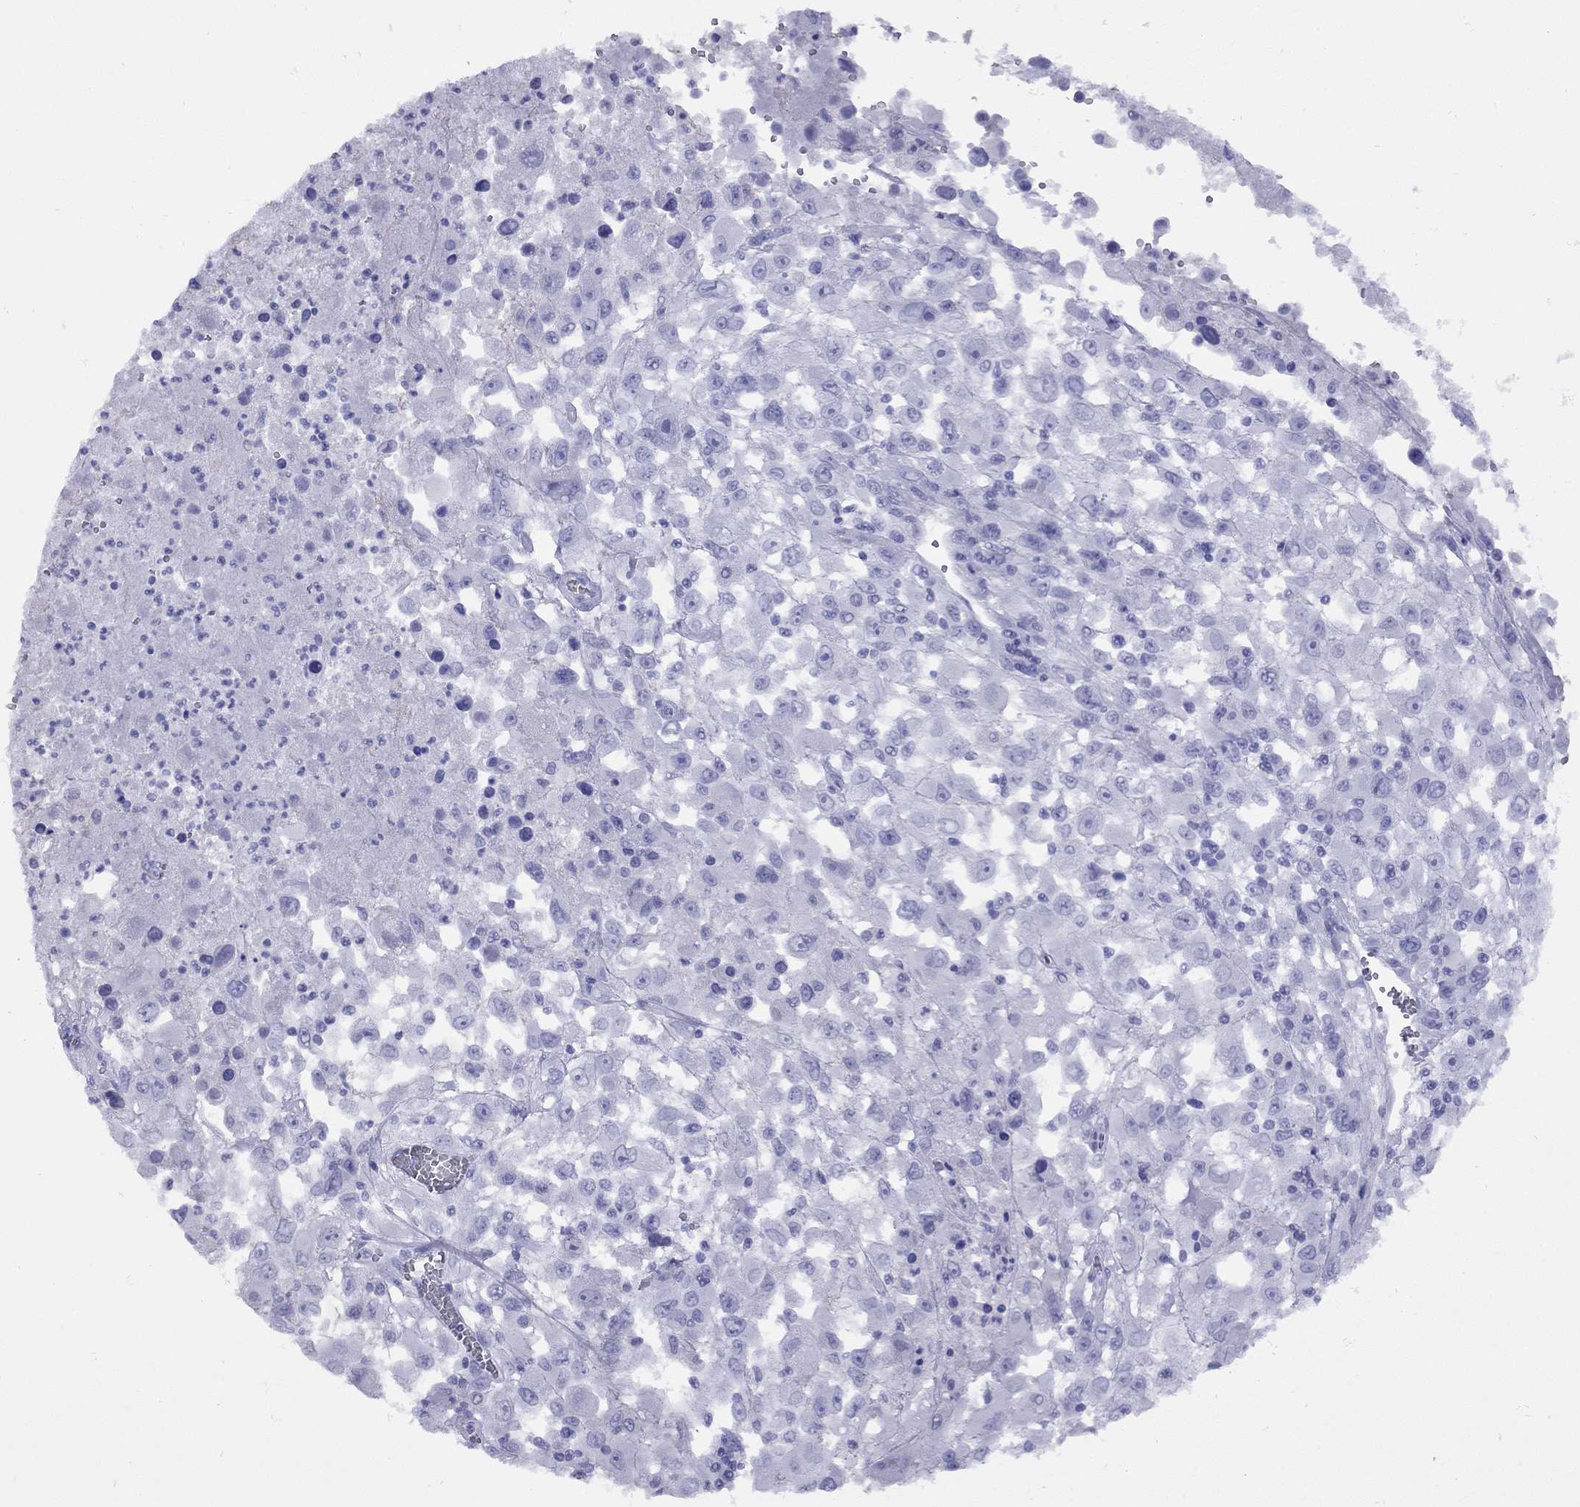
{"staining": {"intensity": "negative", "quantity": "none", "location": "none"}, "tissue": "melanoma", "cell_type": "Tumor cells", "image_type": "cancer", "snomed": [{"axis": "morphology", "description": "Malignant melanoma, Metastatic site"}, {"axis": "topography", "description": "Soft tissue"}], "caption": "Tumor cells are negative for protein expression in human malignant melanoma (metastatic site). (DAB immunohistochemistry visualized using brightfield microscopy, high magnification).", "gene": "GRIA2", "patient": {"sex": "male", "age": 50}}